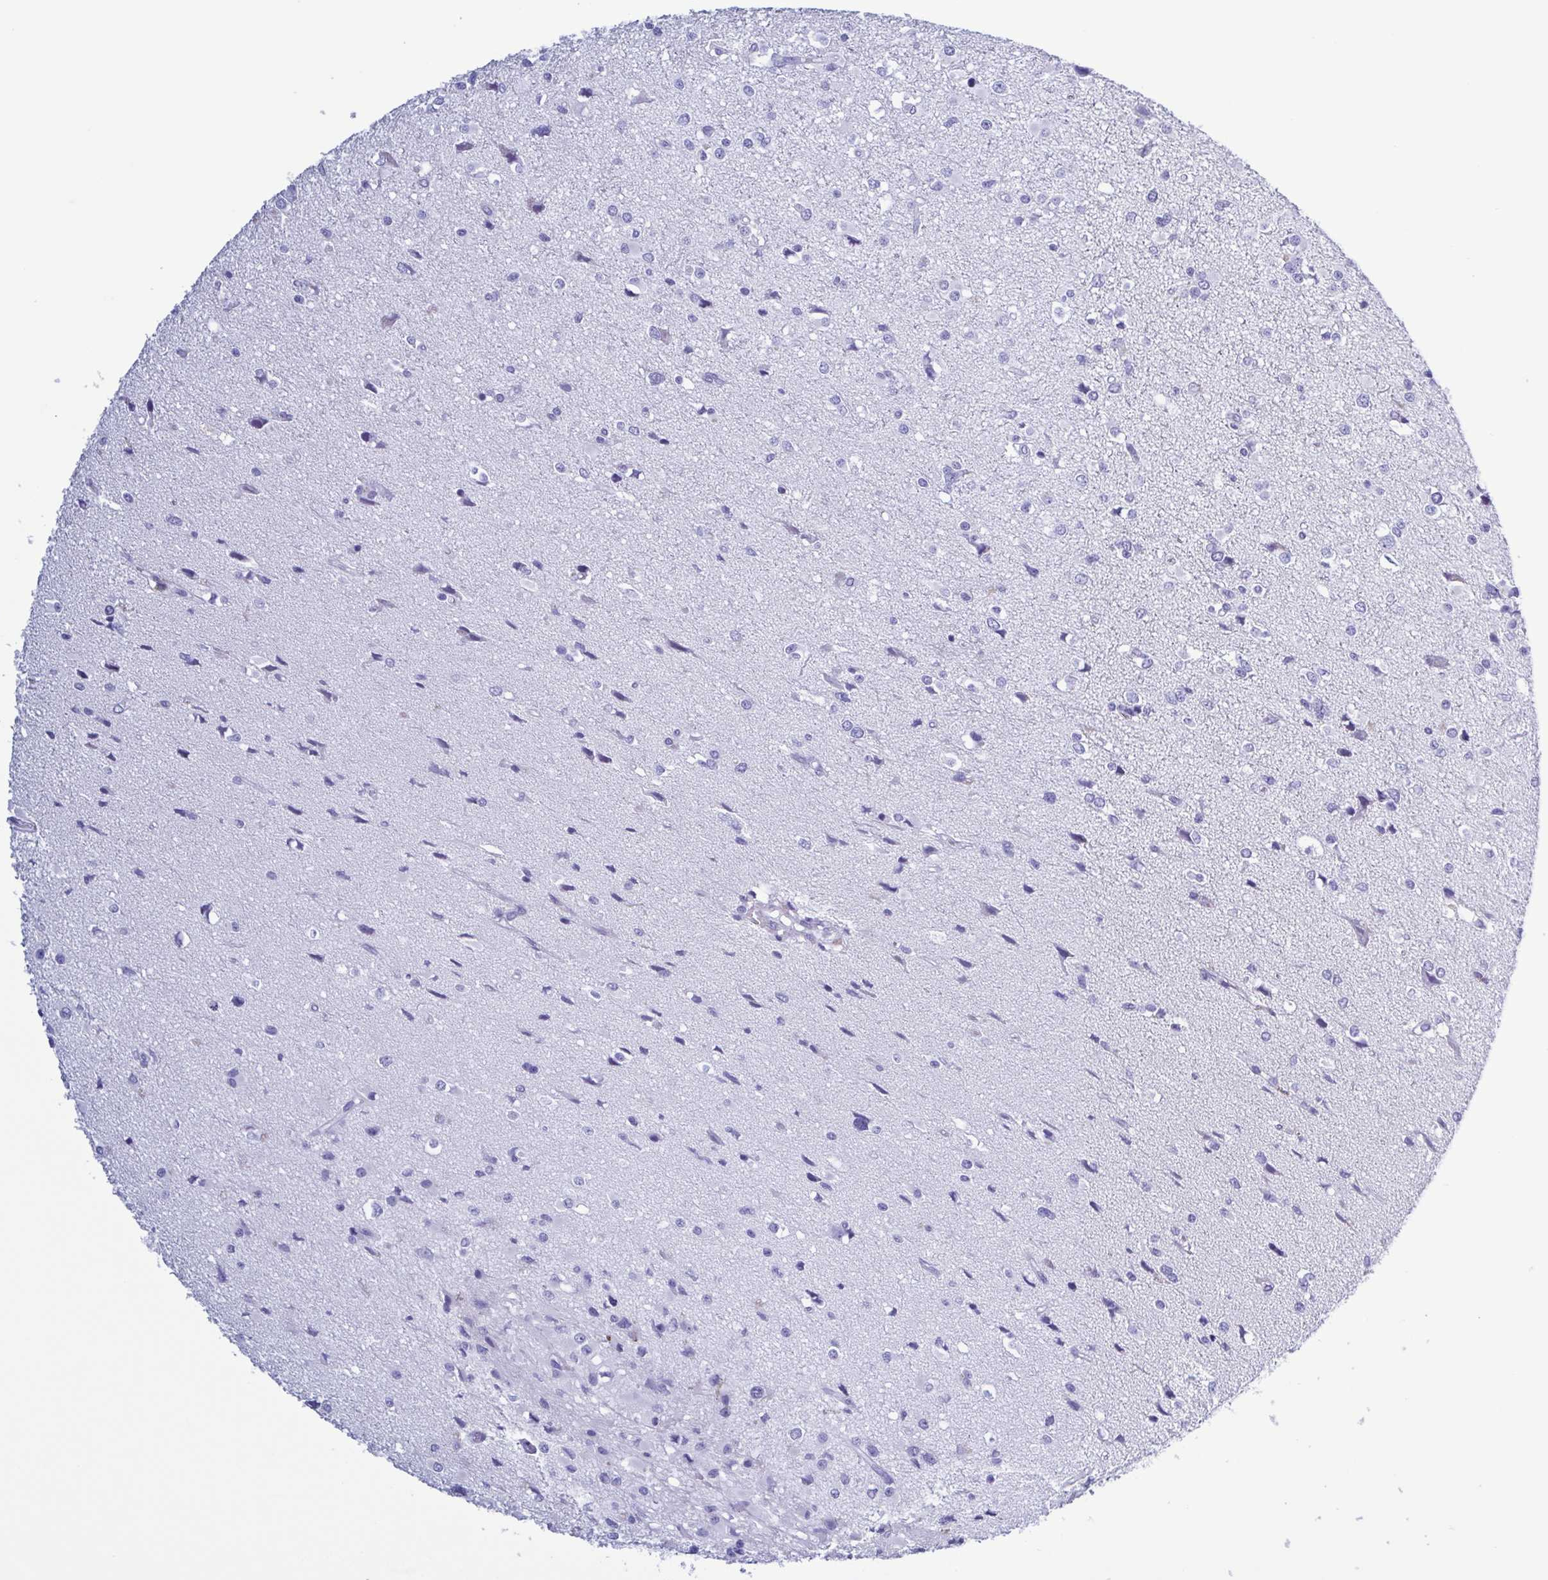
{"staining": {"intensity": "negative", "quantity": "none", "location": "none"}, "tissue": "glioma", "cell_type": "Tumor cells", "image_type": "cancer", "snomed": [{"axis": "morphology", "description": "Glioma, malignant, High grade"}, {"axis": "topography", "description": "Brain"}], "caption": "Immunohistochemistry (IHC) of human glioma demonstrates no positivity in tumor cells. The staining was performed using DAB to visualize the protein expression in brown, while the nuclei were stained in blue with hematoxylin (Magnification: 20x).", "gene": "LTF", "patient": {"sex": "male", "age": 54}}